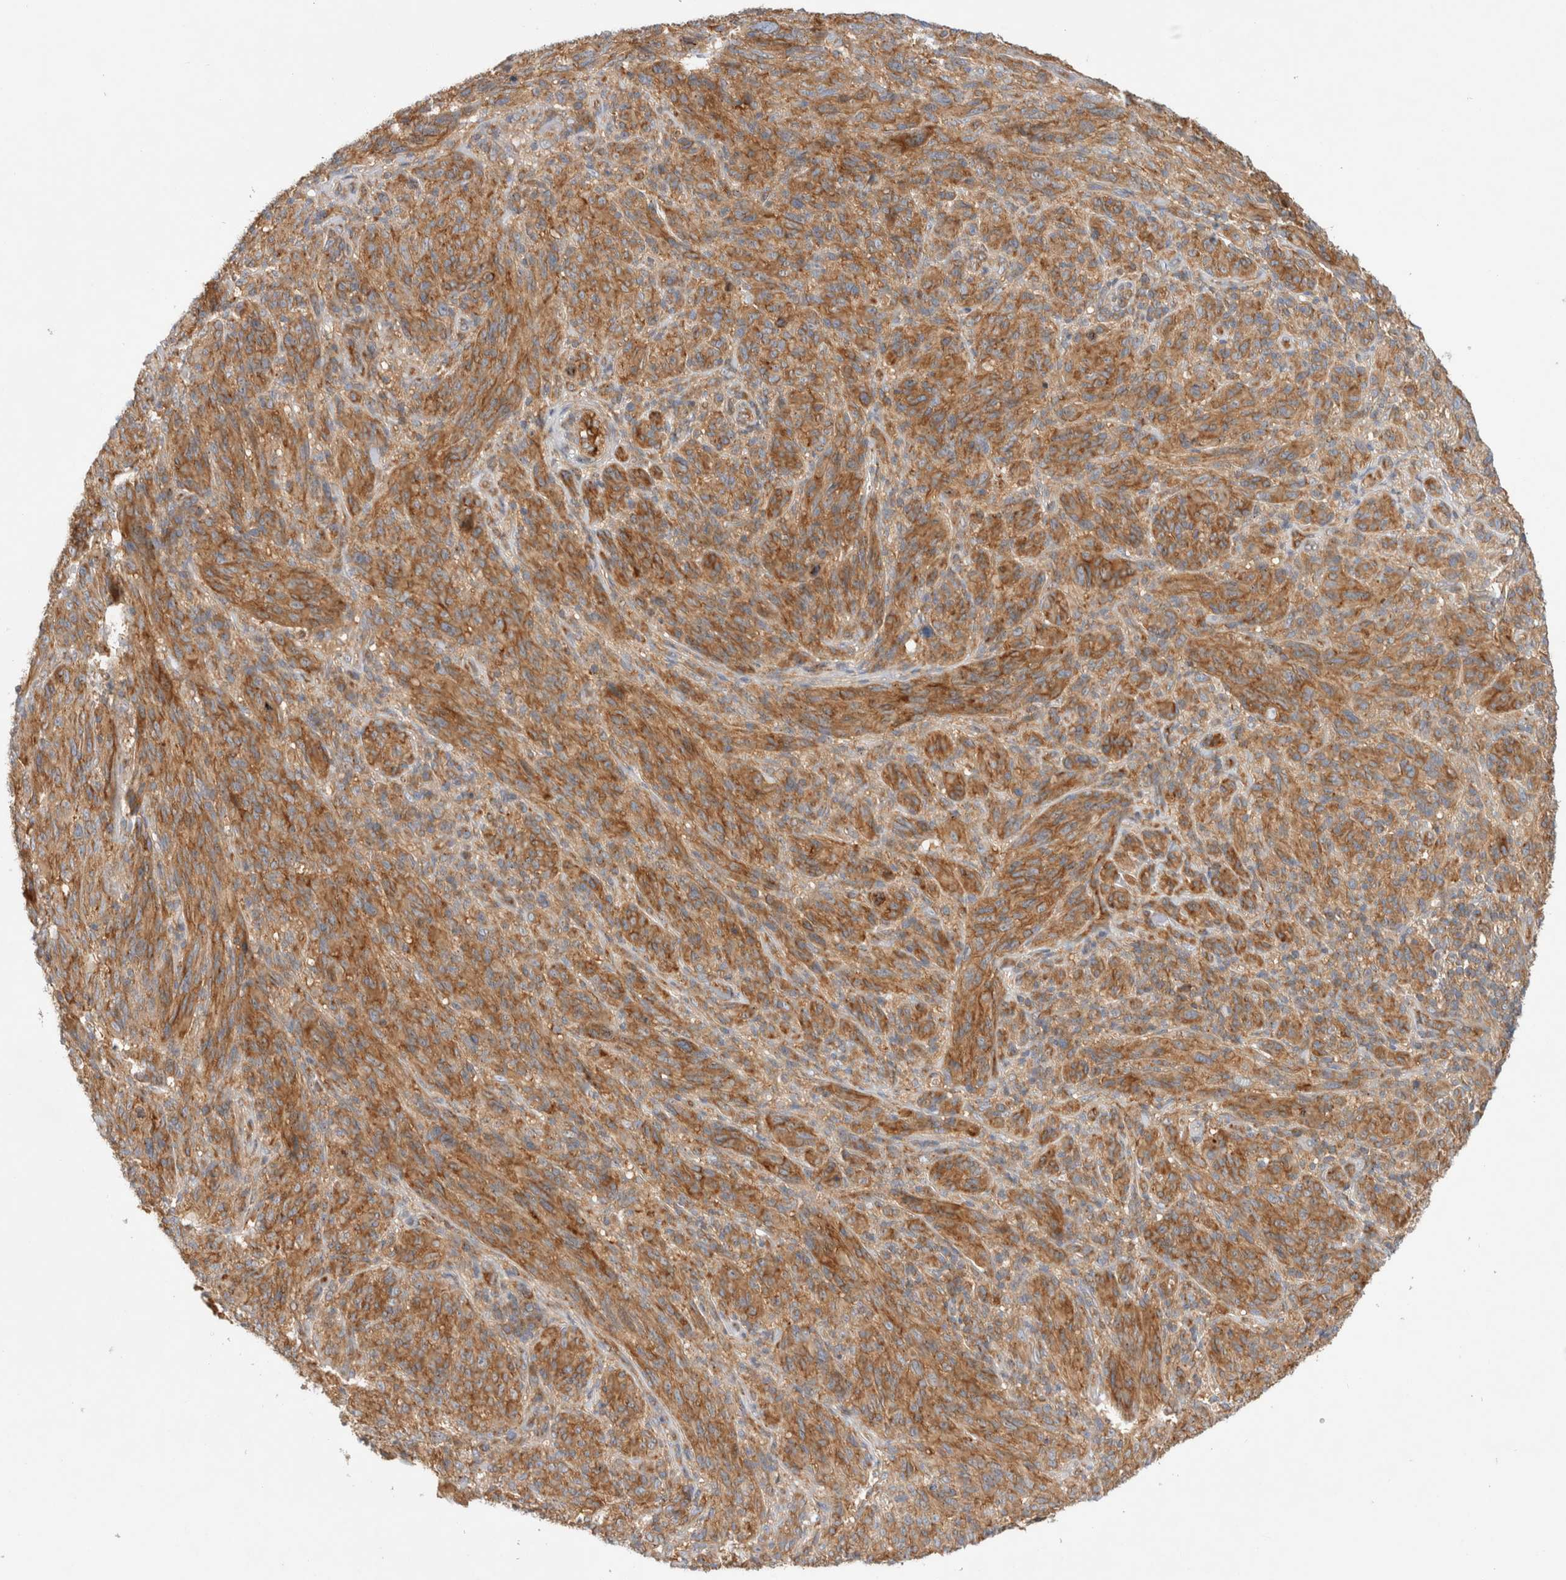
{"staining": {"intensity": "moderate", "quantity": ">75%", "location": "cytoplasmic/membranous"}, "tissue": "melanoma", "cell_type": "Tumor cells", "image_type": "cancer", "snomed": [{"axis": "morphology", "description": "Malignant melanoma, NOS"}, {"axis": "topography", "description": "Skin of head"}], "caption": "Moderate cytoplasmic/membranous positivity is identified in about >75% of tumor cells in malignant melanoma.", "gene": "GPR150", "patient": {"sex": "male", "age": 96}}